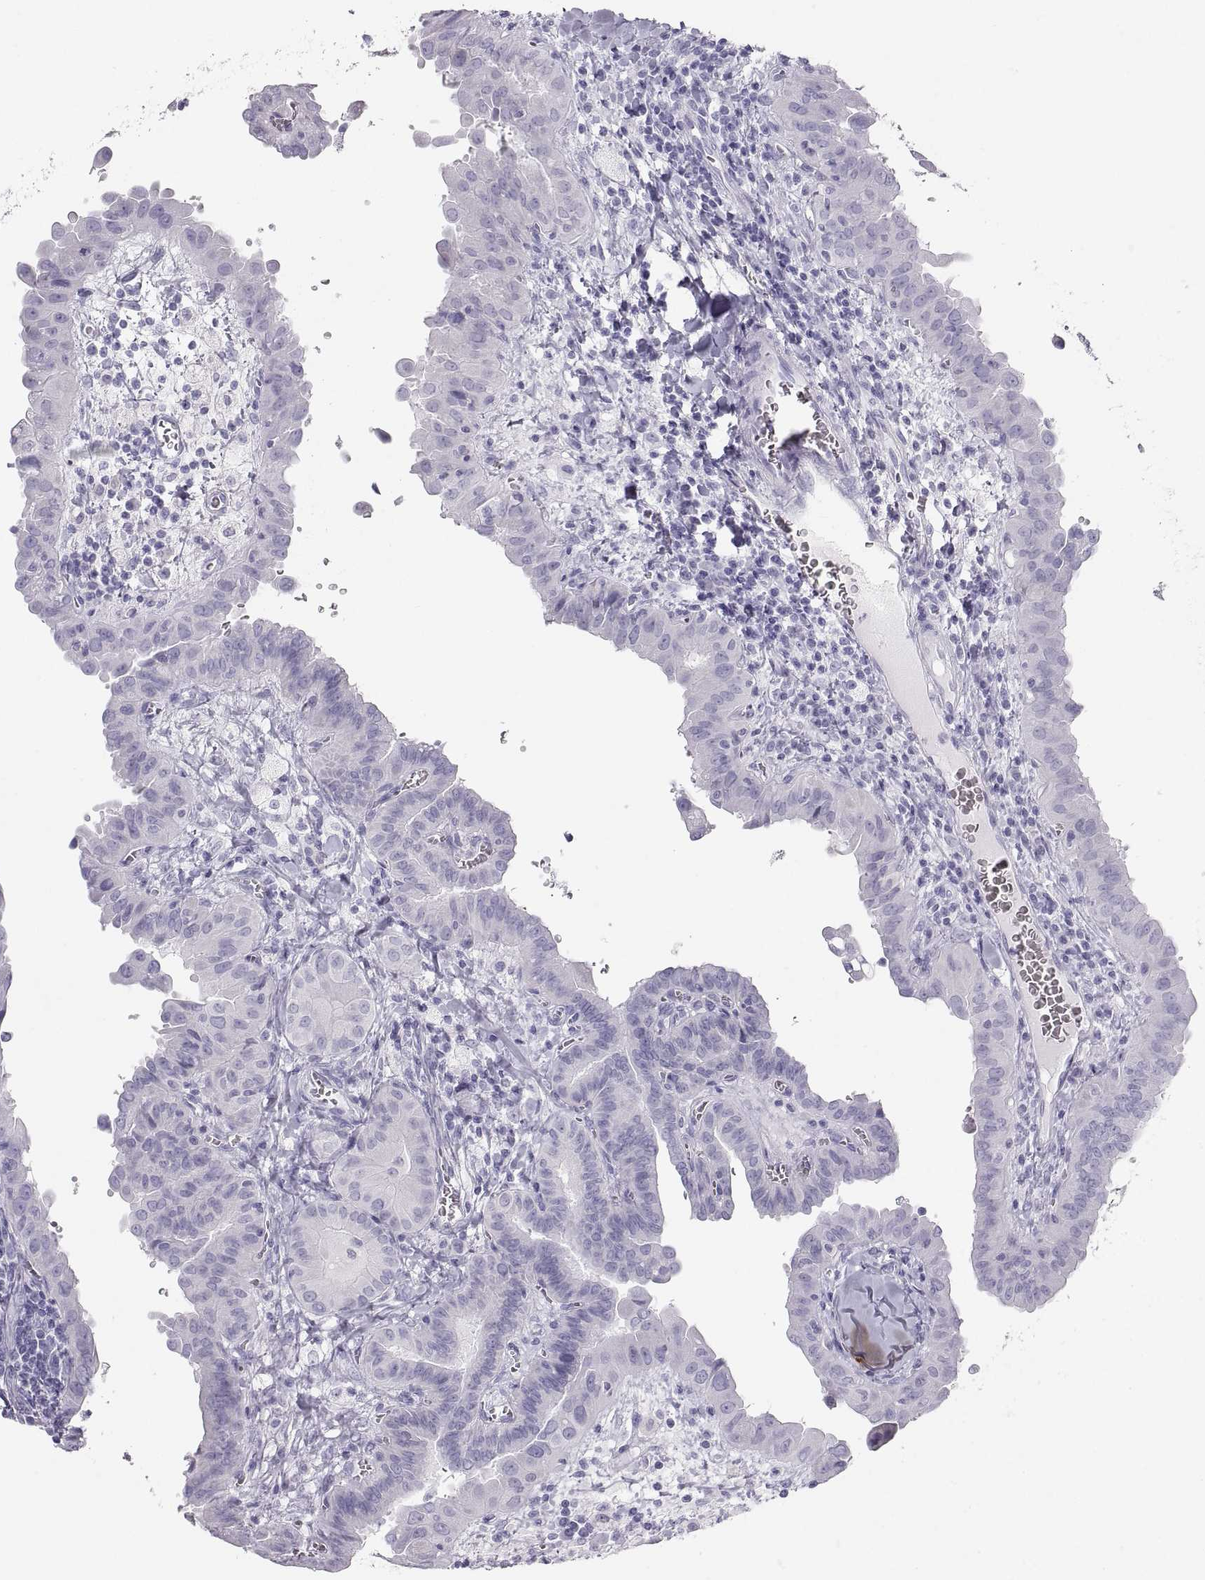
{"staining": {"intensity": "negative", "quantity": "none", "location": "none"}, "tissue": "thyroid cancer", "cell_type": "Tumor cells", "image_type": "cancer", "snomed": [{"axis": "morphology", "description": "Papillary adenocarcinoma, NOS"}, {"axis": "topography", "description": "Thyroid gland"}], "caption": "Immunohistochemical staining of human thyroid cancer shows no significant expression in tumor cells. (DAB (3,3'-diaminobenzidine) immunohistochemistry (IHC), high magnification).", "gene": "SEMG1", "patient": {"sex": "female", "age": 37}}